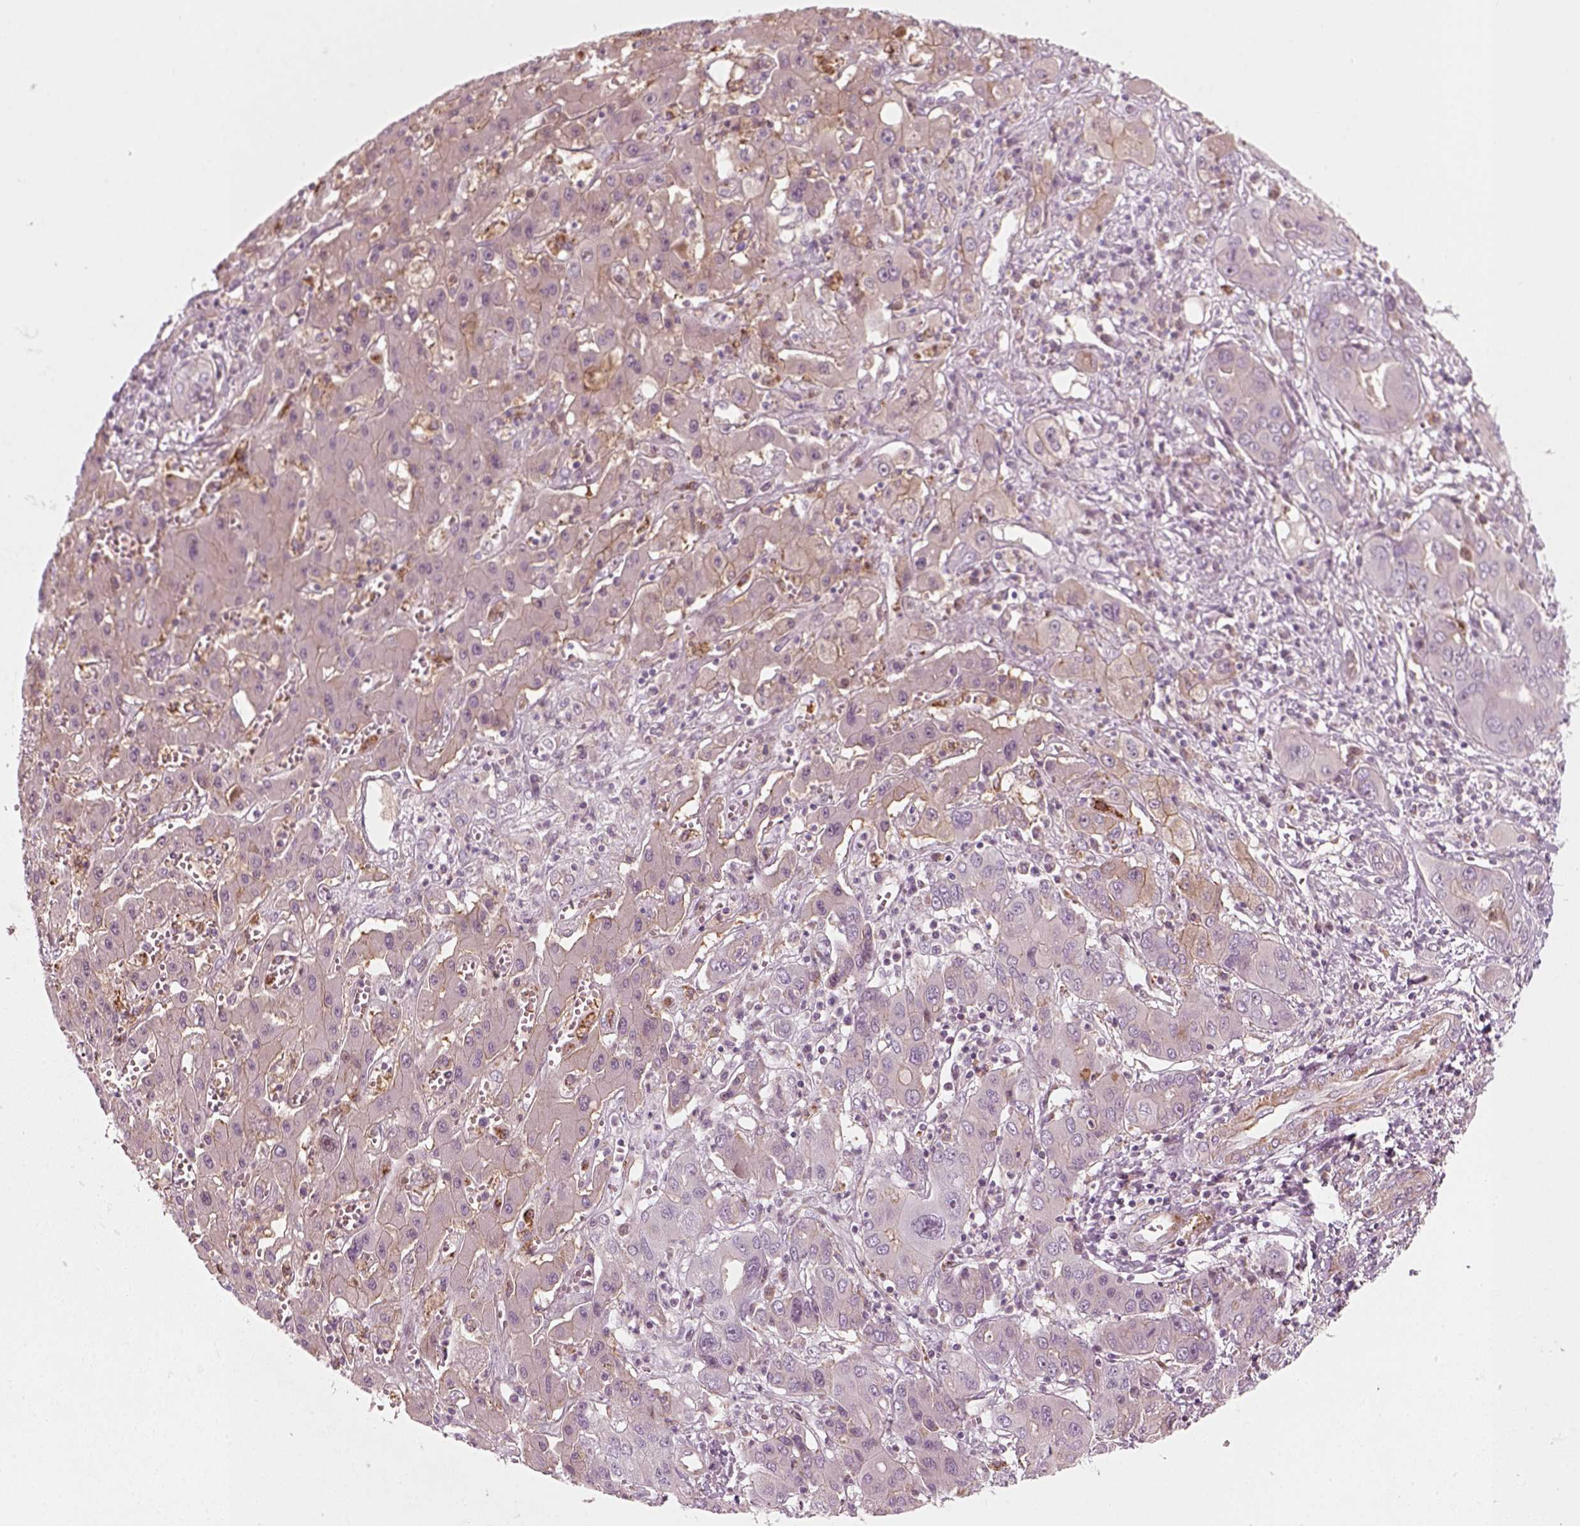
{"staining": {"intensity": "negative", "quantity": "none", "location": "none"}, "tissue": "liver cancer", "cell_type": "Tumor cells", "image_type": "cancer", "snomed": [{"axis": "morphology", "description": "Cholangiocarcinoma"}, {"axis": "topography", "description": "Liver"}], "caption": "The immunohistochemistry (IHC) photomicrograph has no significant staining in tumor cells of liver cancer tissue. Nuclei are stained in blue.", "gene": "DNASE1L1", "patient": {"sex": "male", "age": 67}}